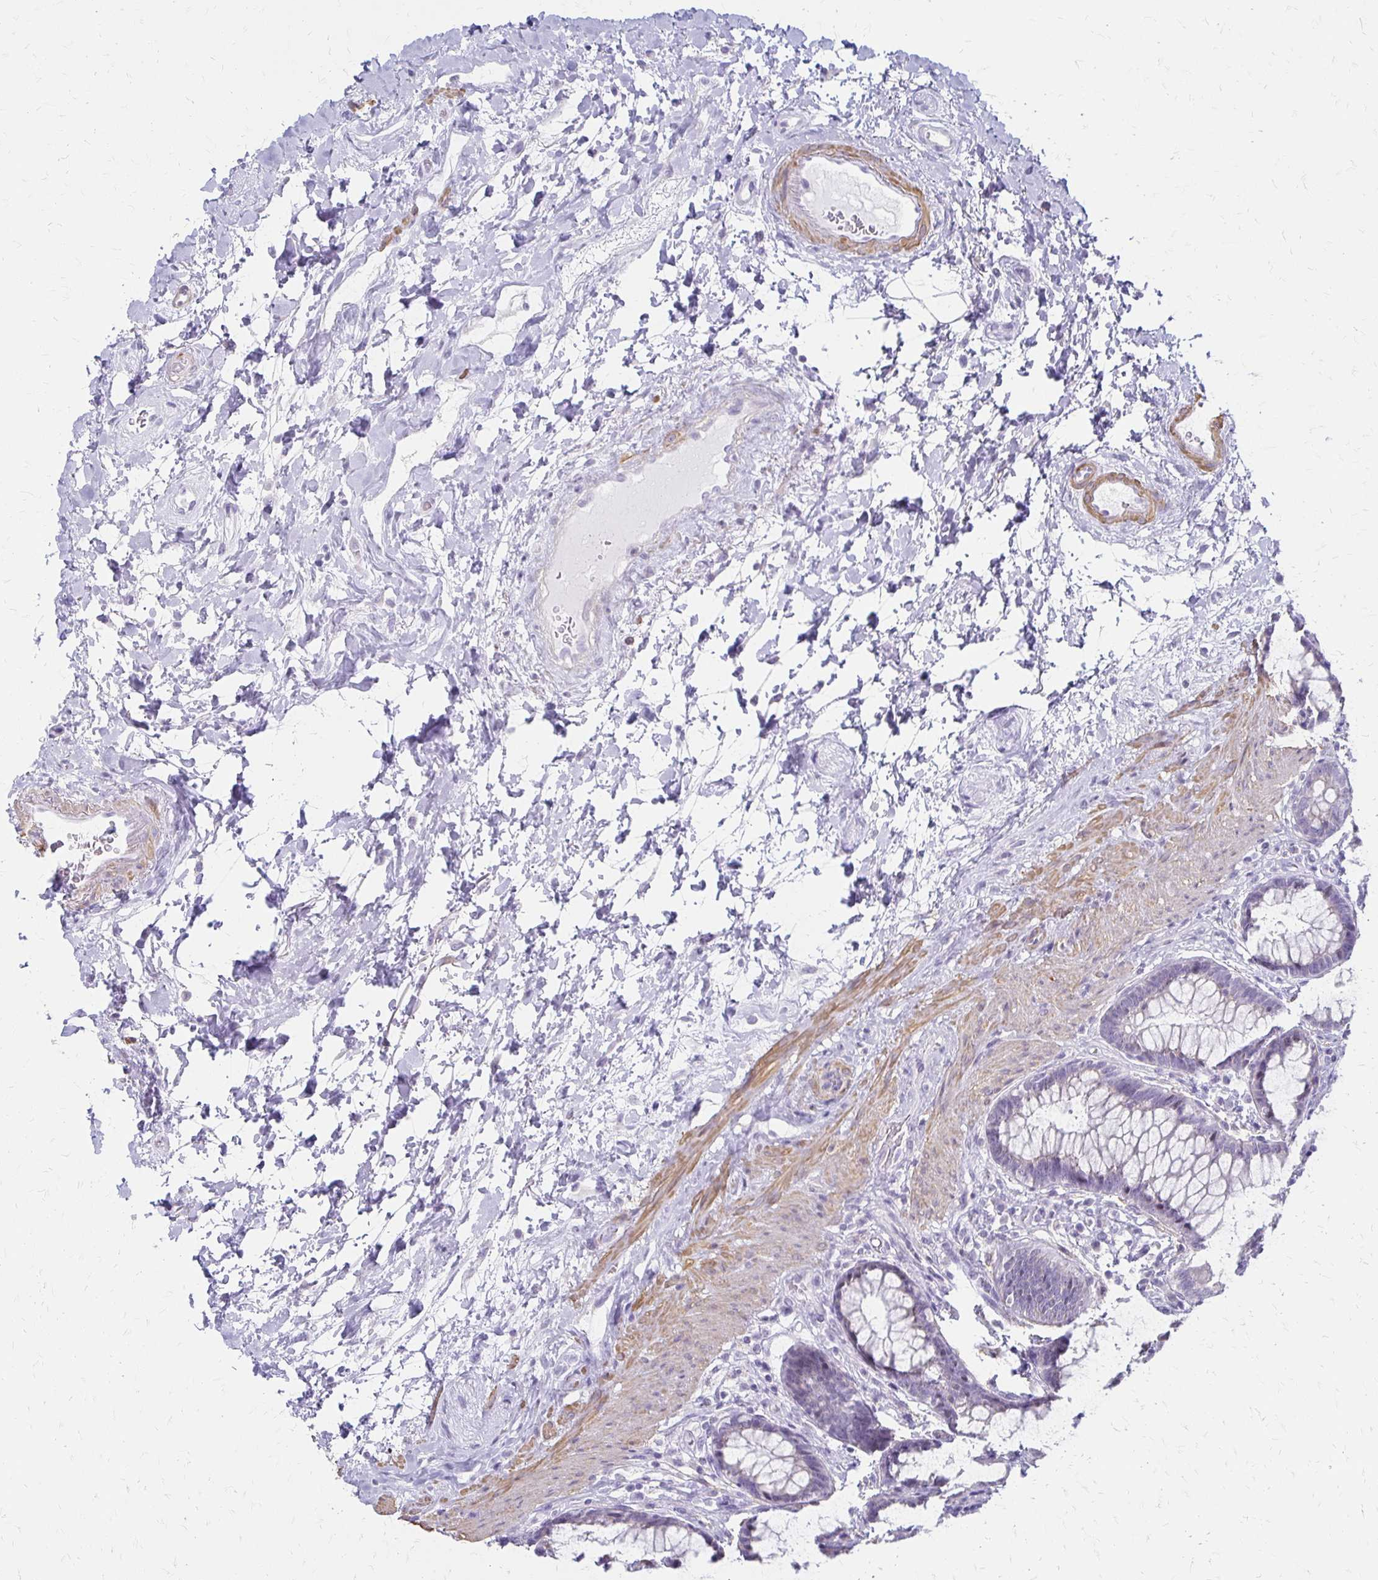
{"staining": {"intensity": "negative", "quantity": "none", "location": "none"}, "tissue": "rectum", "cell_type": "Glandular cells", "image_type": "normal", "snomed": [{"axis": "morphology", "description": "Normal tissue, NOS"}, {"axis": "topography", "description": "Rectum"}], "caption": "Photomicrograph shows no significant protein expression in glandular cells of normal rectum. The staining is performed using DAB brown chromogen with nuclei counter-stained in using hematoxylin.", "gene": "IVL", "patient": {"sex": "male", "age": 72}}